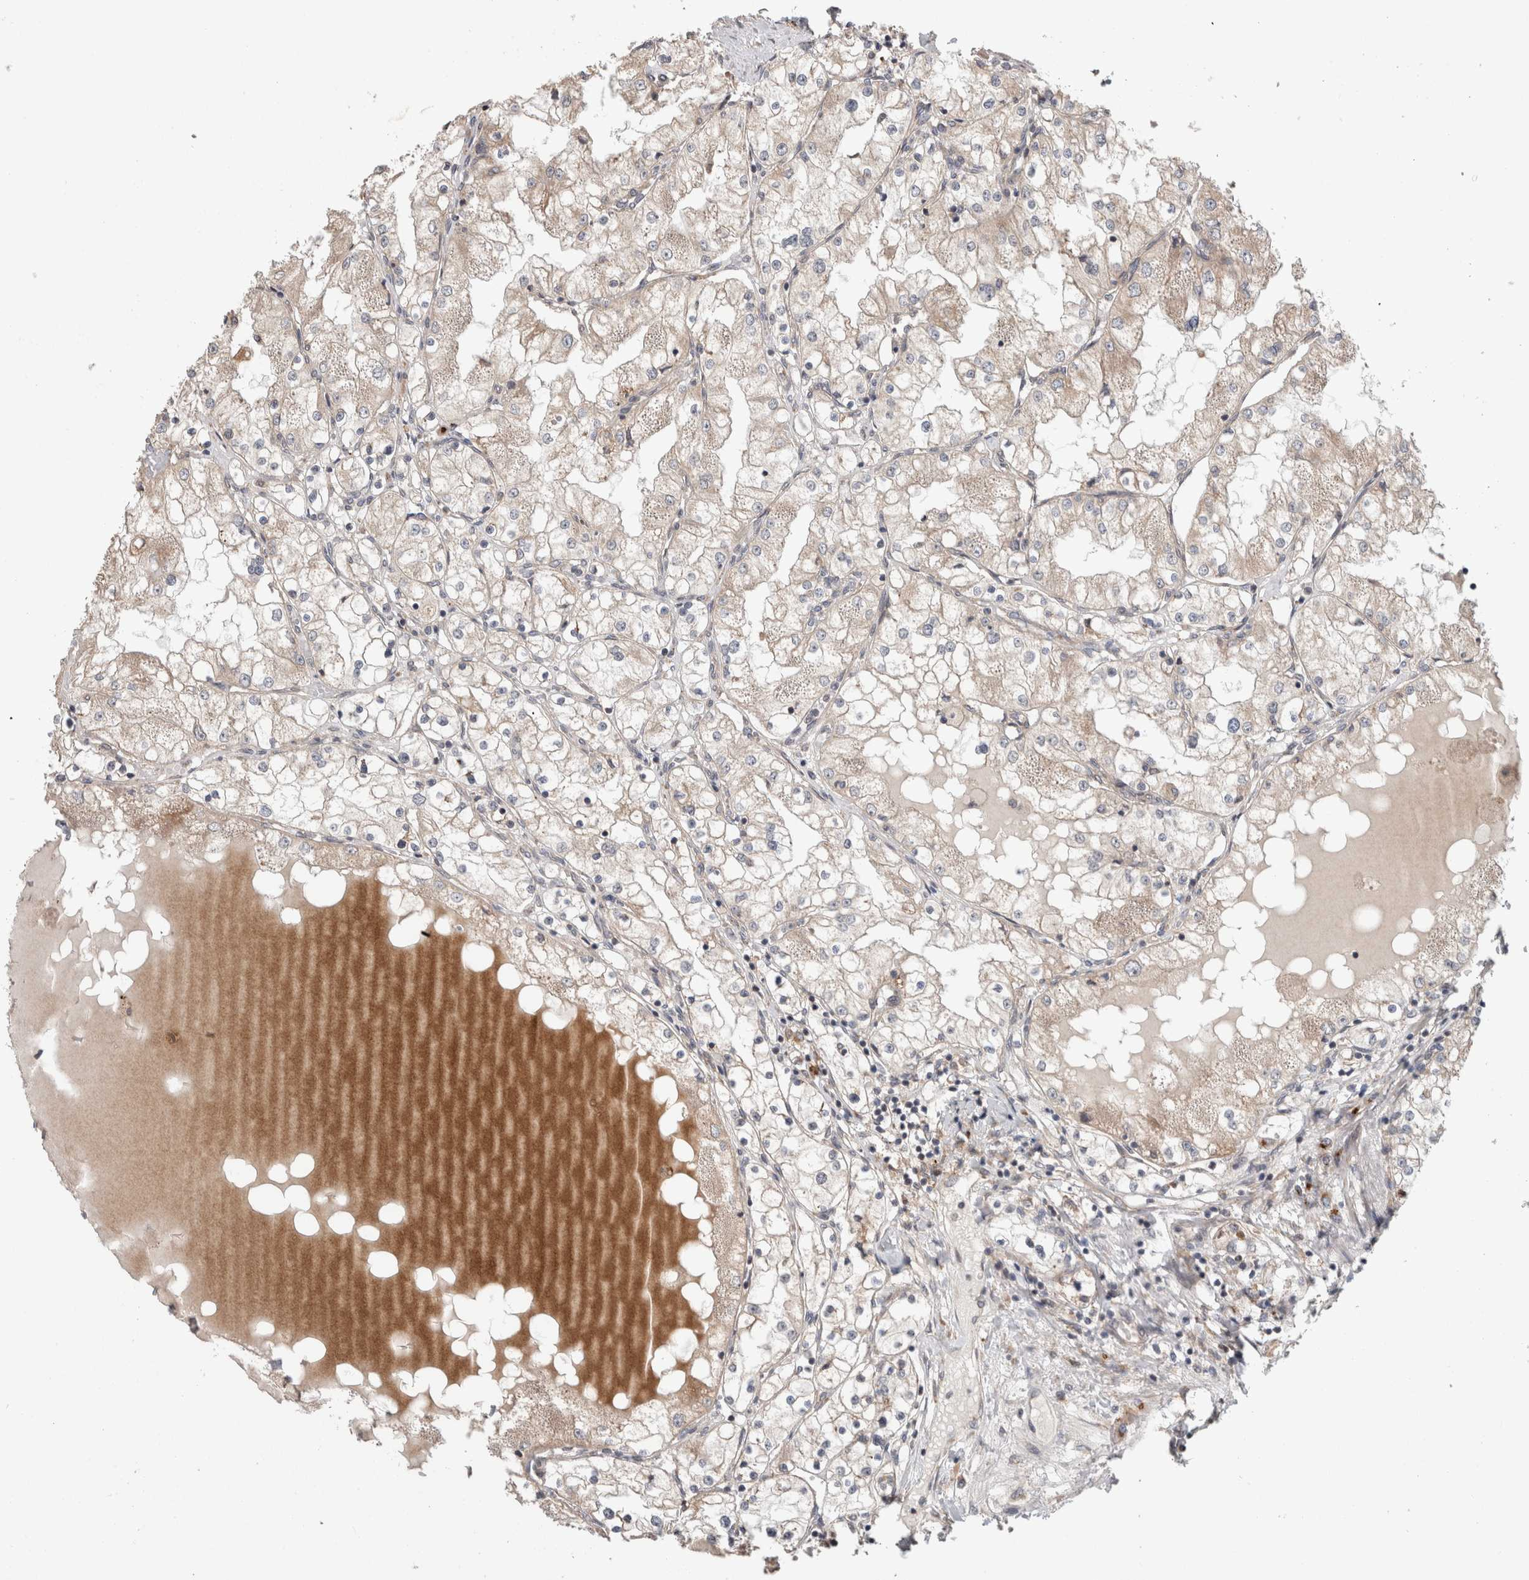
{"staining": {"intensity": "weak", "quantity": "<25%", "location": "cytoplasmic/membranous"}, "tissue": "renal cancer", "cell_type": "Tumor cells", "image_type": "cancer", "snomed": [{"axis": "morphology", "description": "Adenocarcinoma, NOS"}, {"axis": "topography", "description": "Kidney"}], "caption": "Photomicrograph shows no significant protein staining in tumor cells of renal cancer (adenocarcinoma).", "gene": "TRIM5", "patient": {"sex": "male", "age": 68}}